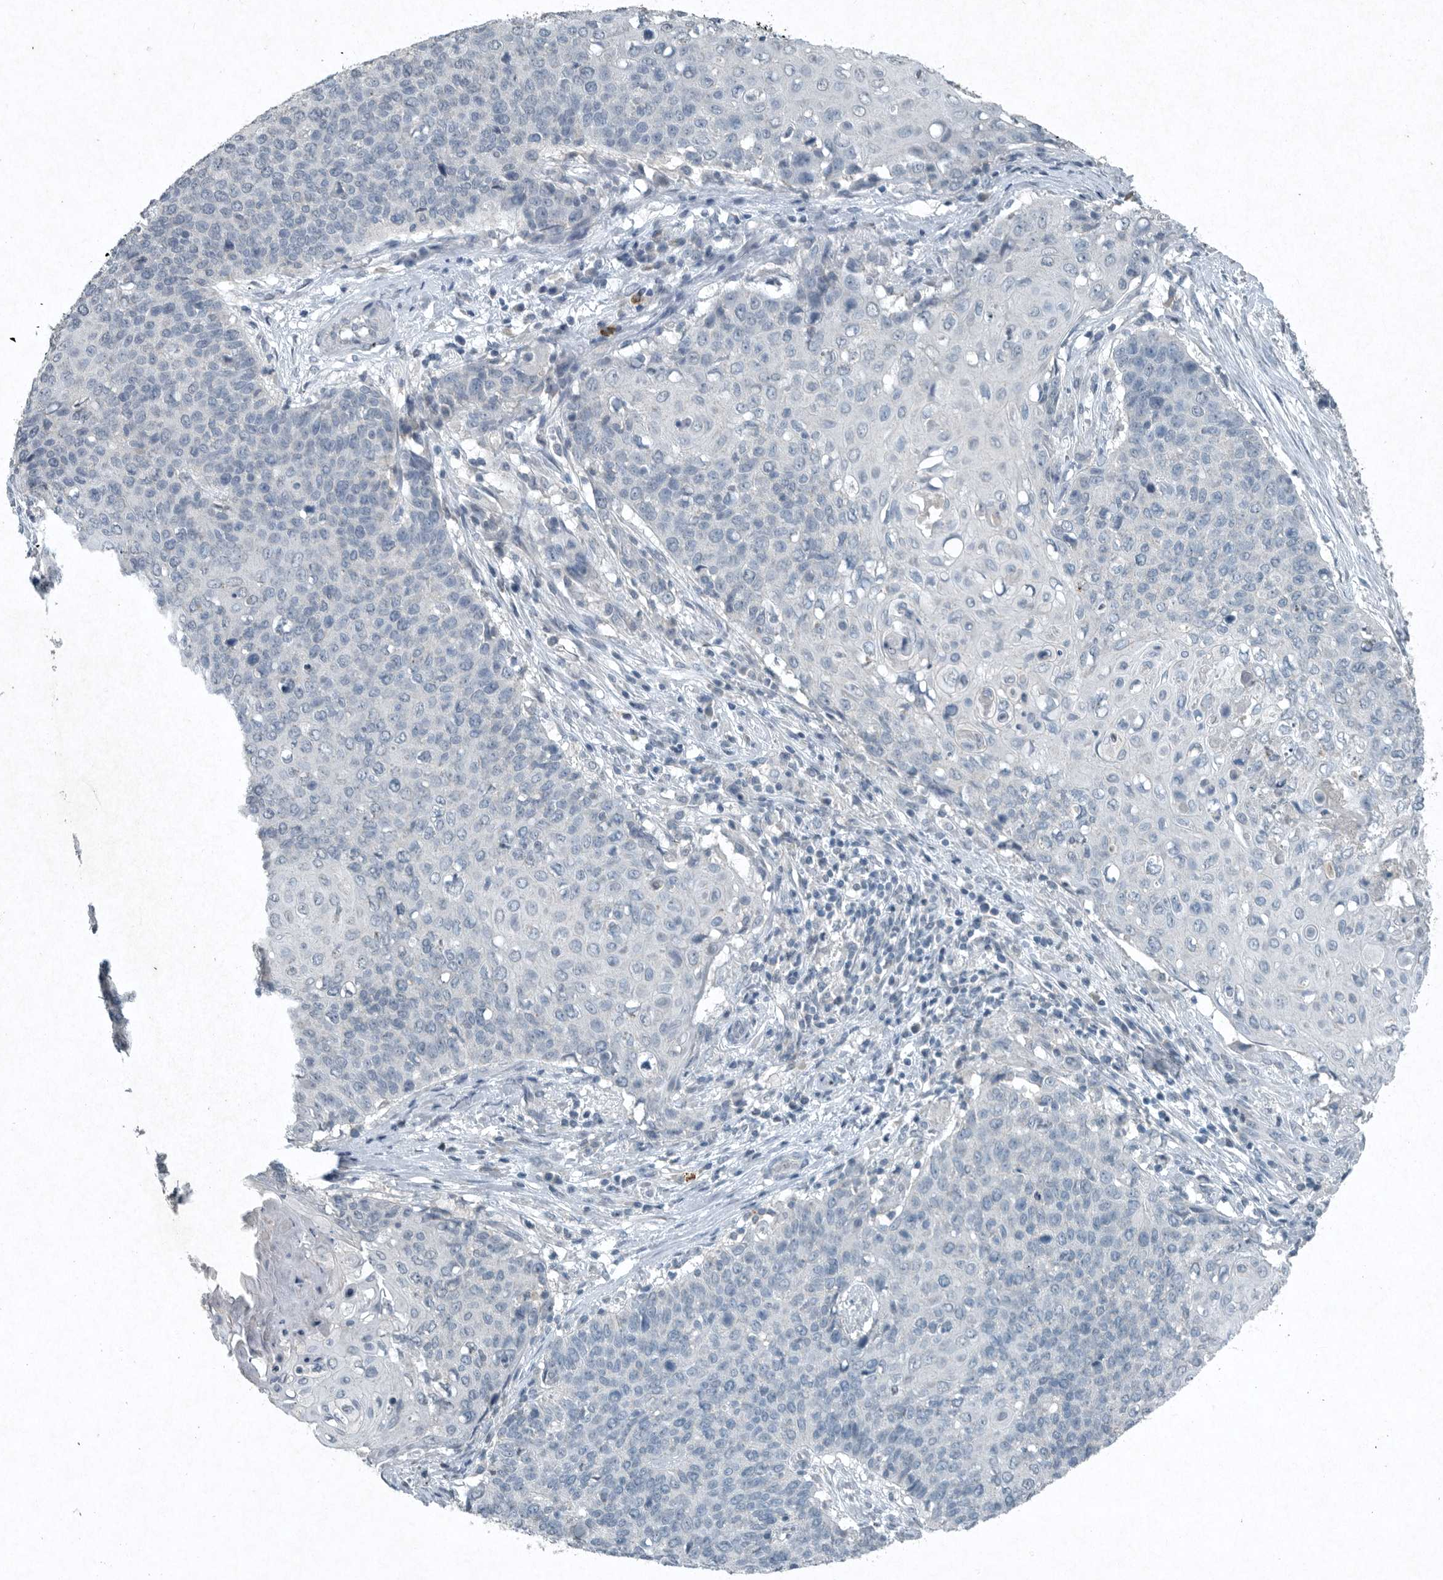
{"staining": {"intensity": "negative", "quantity": "none", "location": "none"}, "tissue": "cervical cancer", "cell_type": "Tumor cells", "image_type": "cancer", "snomed": [{"axis": "morphology", "description": "Squamous cell carcinoma, NOS"}, {"axis": "topography", "description": "Cervix"}], "caption": "Cervical cancer (squamous cell carcinoma) stained for a protein using immunohistochemistry displays no staining tumor cells.", "gene": "IL20", "patient": {"sex": "female", "age": 39}}